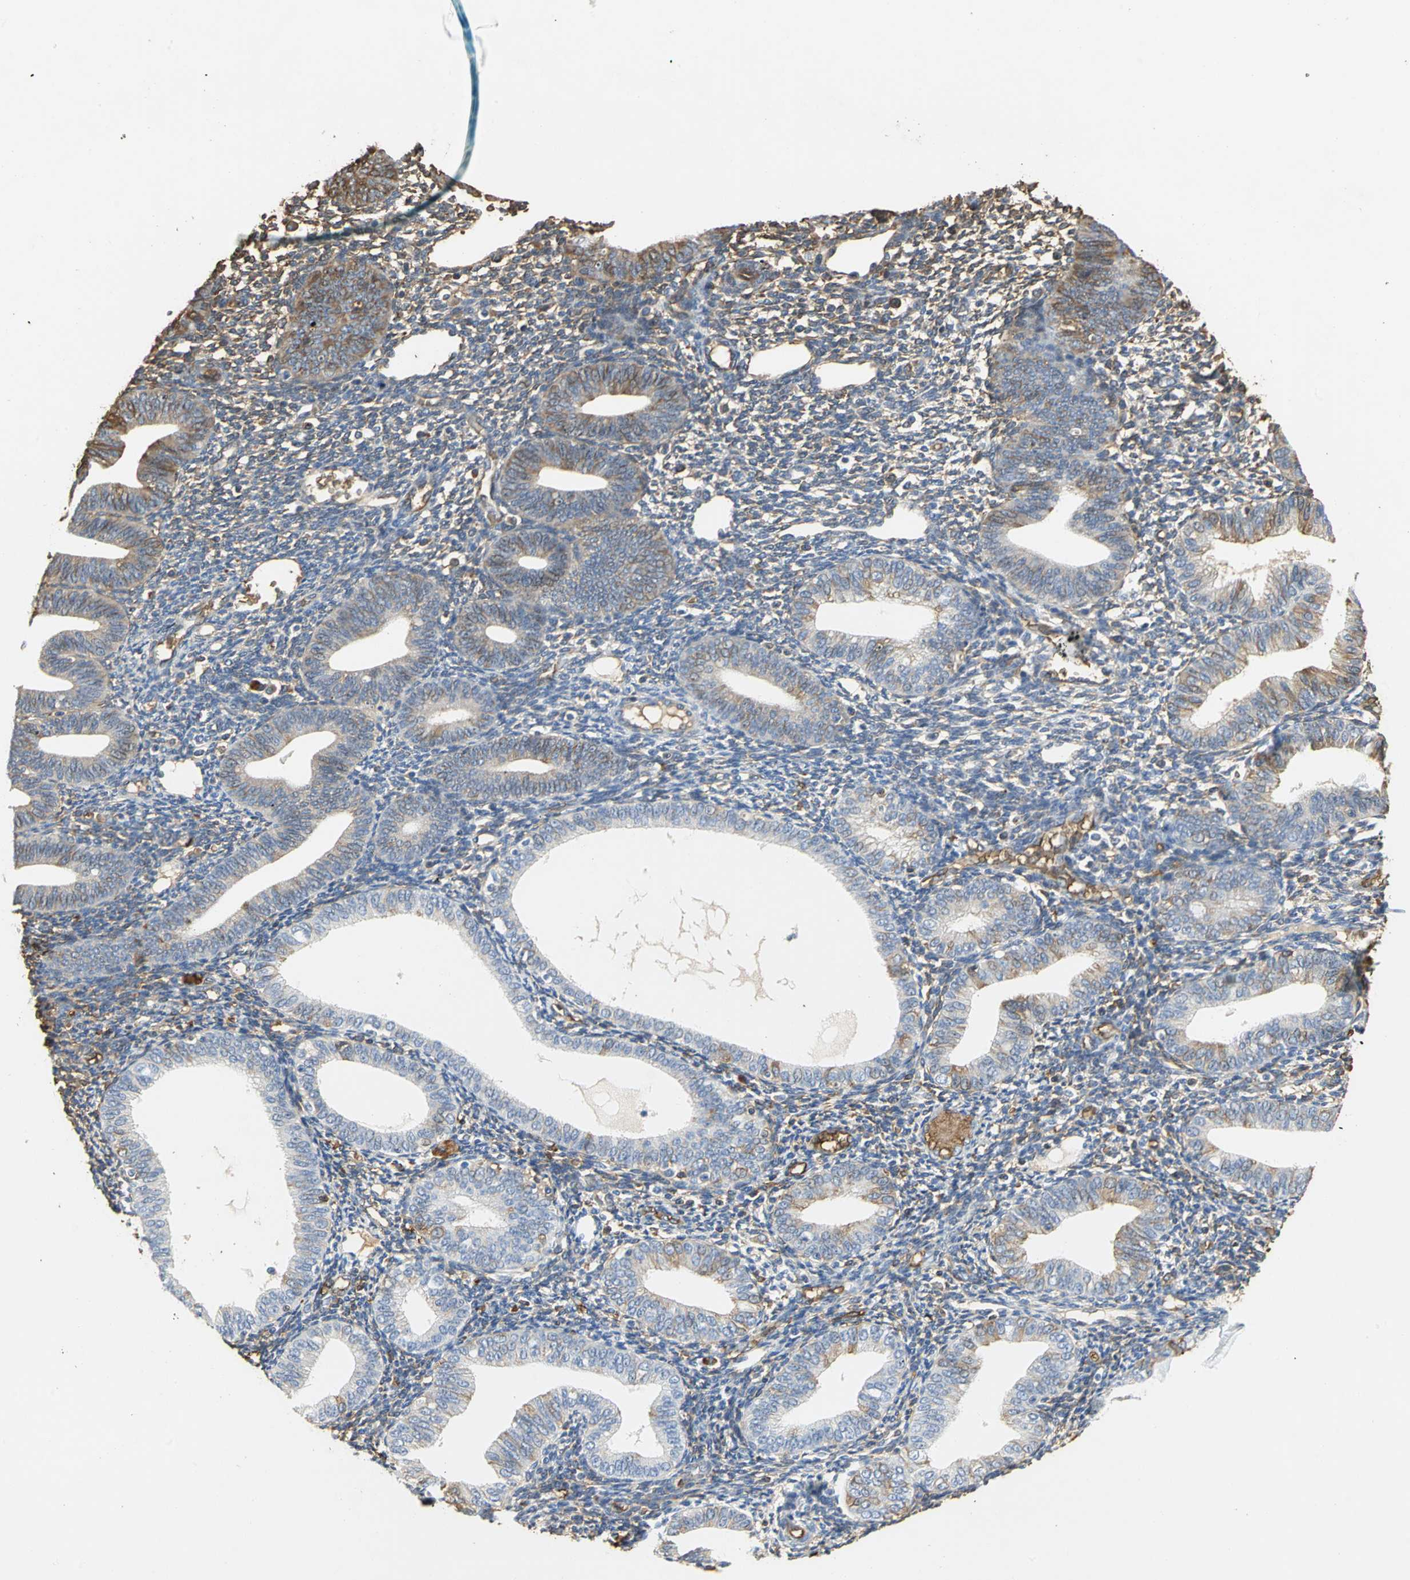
{"staining": {"intensity": "moderate", "quantity": "25%-75%", "location": "cytoplasmic/membranous"}, "tissue": "endometrium", "cell_type": "Cells in endometrial stroma", "image_type": "normal", "snomed": [{"axis": "morphology", "description": "Normal tissue, NOS"}, {"axis": "topography", "description": "Endometrium"}], "caption": "Immunohistochemistry (IHC) image of benign endometrium: human endometrium stained using IHC exhibits medium levels of moderate protein expression localized specifically in the cytoplasmic/membranous of cells in endometrial stroma, appearing as a cytoplasmic/membranous brown color.", "gene": "TREM1", "patient": {"sex": "female", "age": 61}}